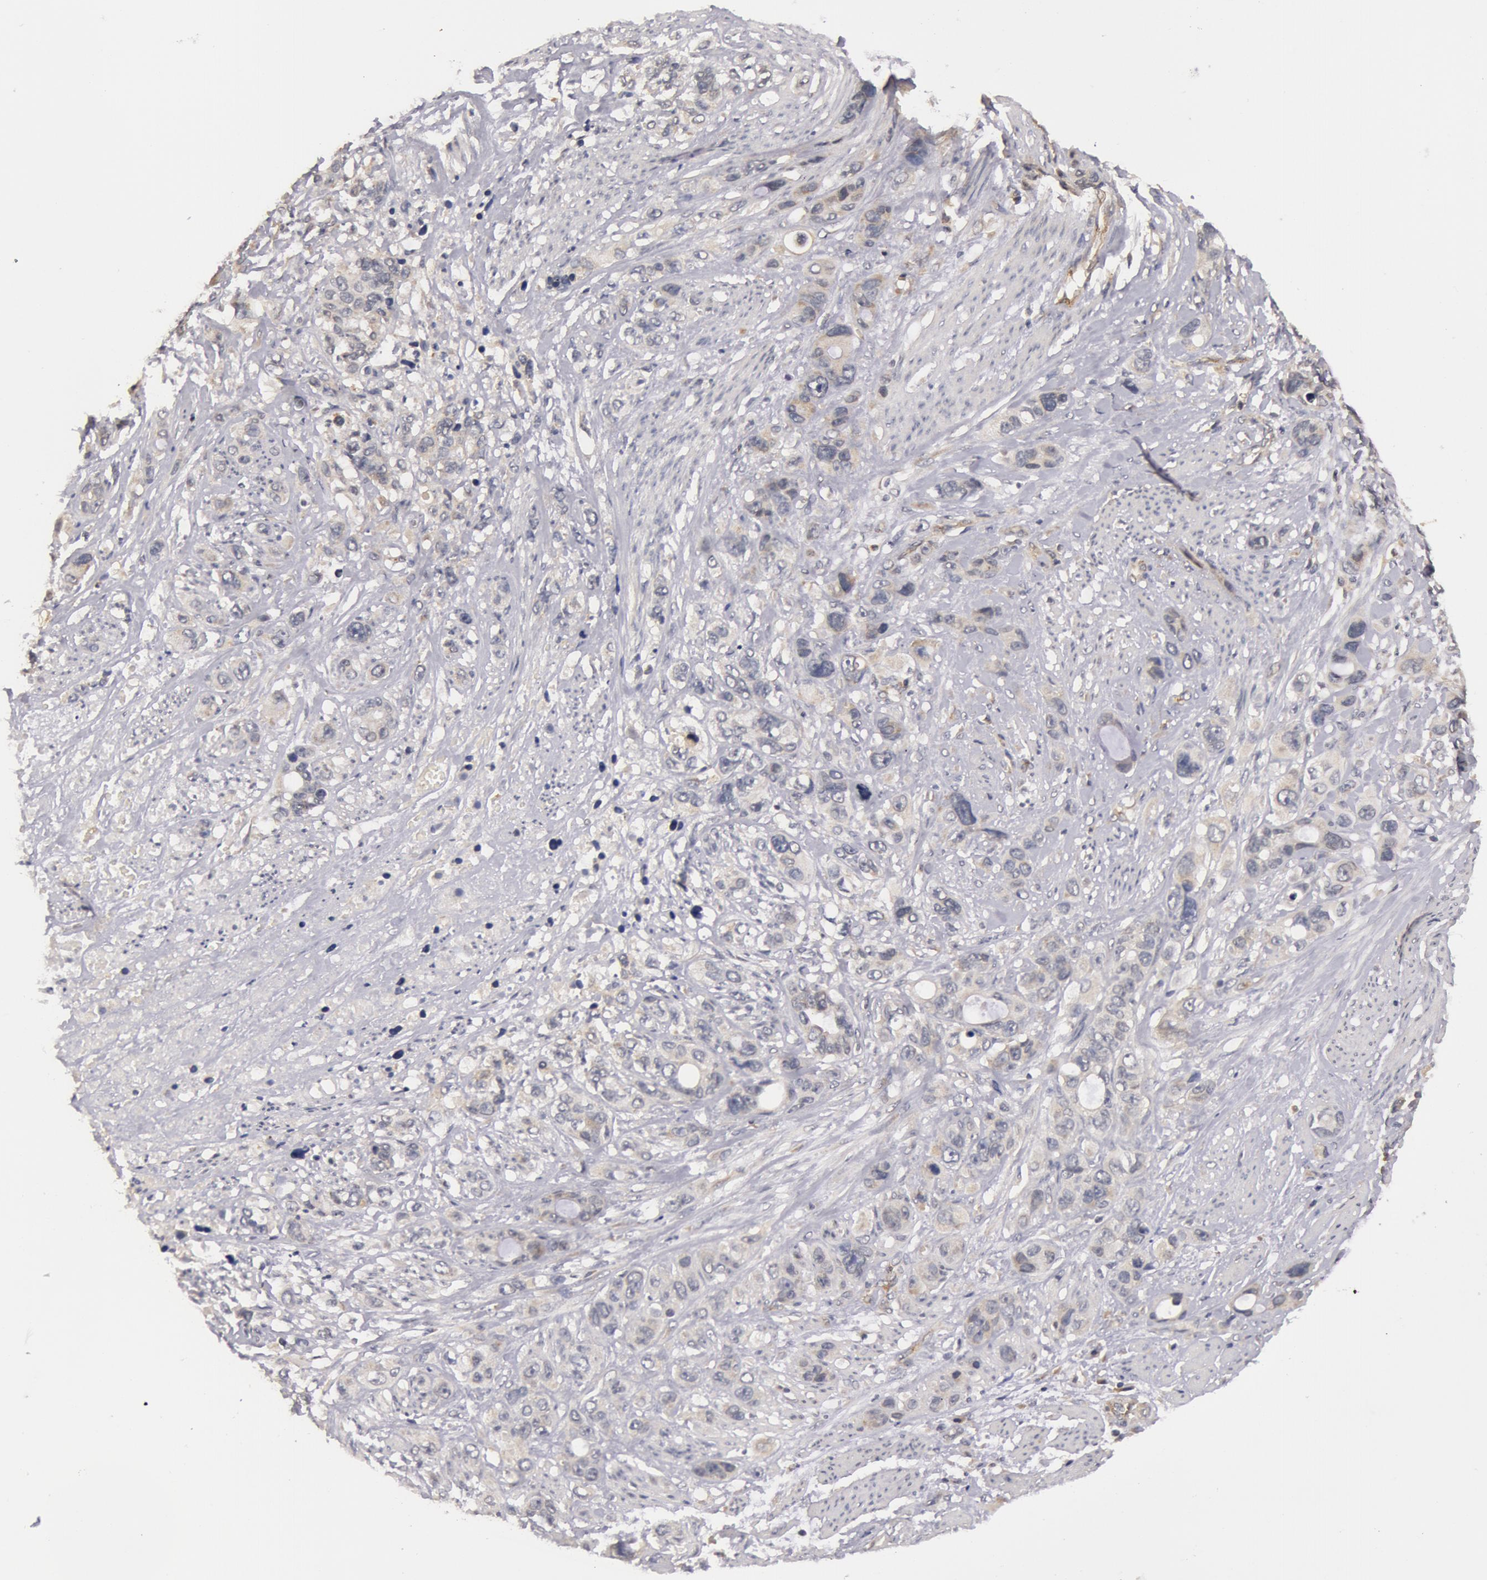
{"staining": {"intensity": "weak", "quantity": "<25%", "location": "cytoplasmic/membranous"}, "tissue": "stomach cancer", "cell_type": "Tumor cells", "image_type": "cancer", "snomed": [{"axis": "morphology", "description": "Adenocarcinoma, NOS"}, {"axis": "topography", "description": "Stomach, upper"}], "caption": "Immunohistochemistry micrograph of neoplastic tissue: human stomach cancer stained with DAB demonstrates no significant protein staining in tumor cells.", "gene": "SYTL4", "patient": {"sex": "male", "age": 47}}